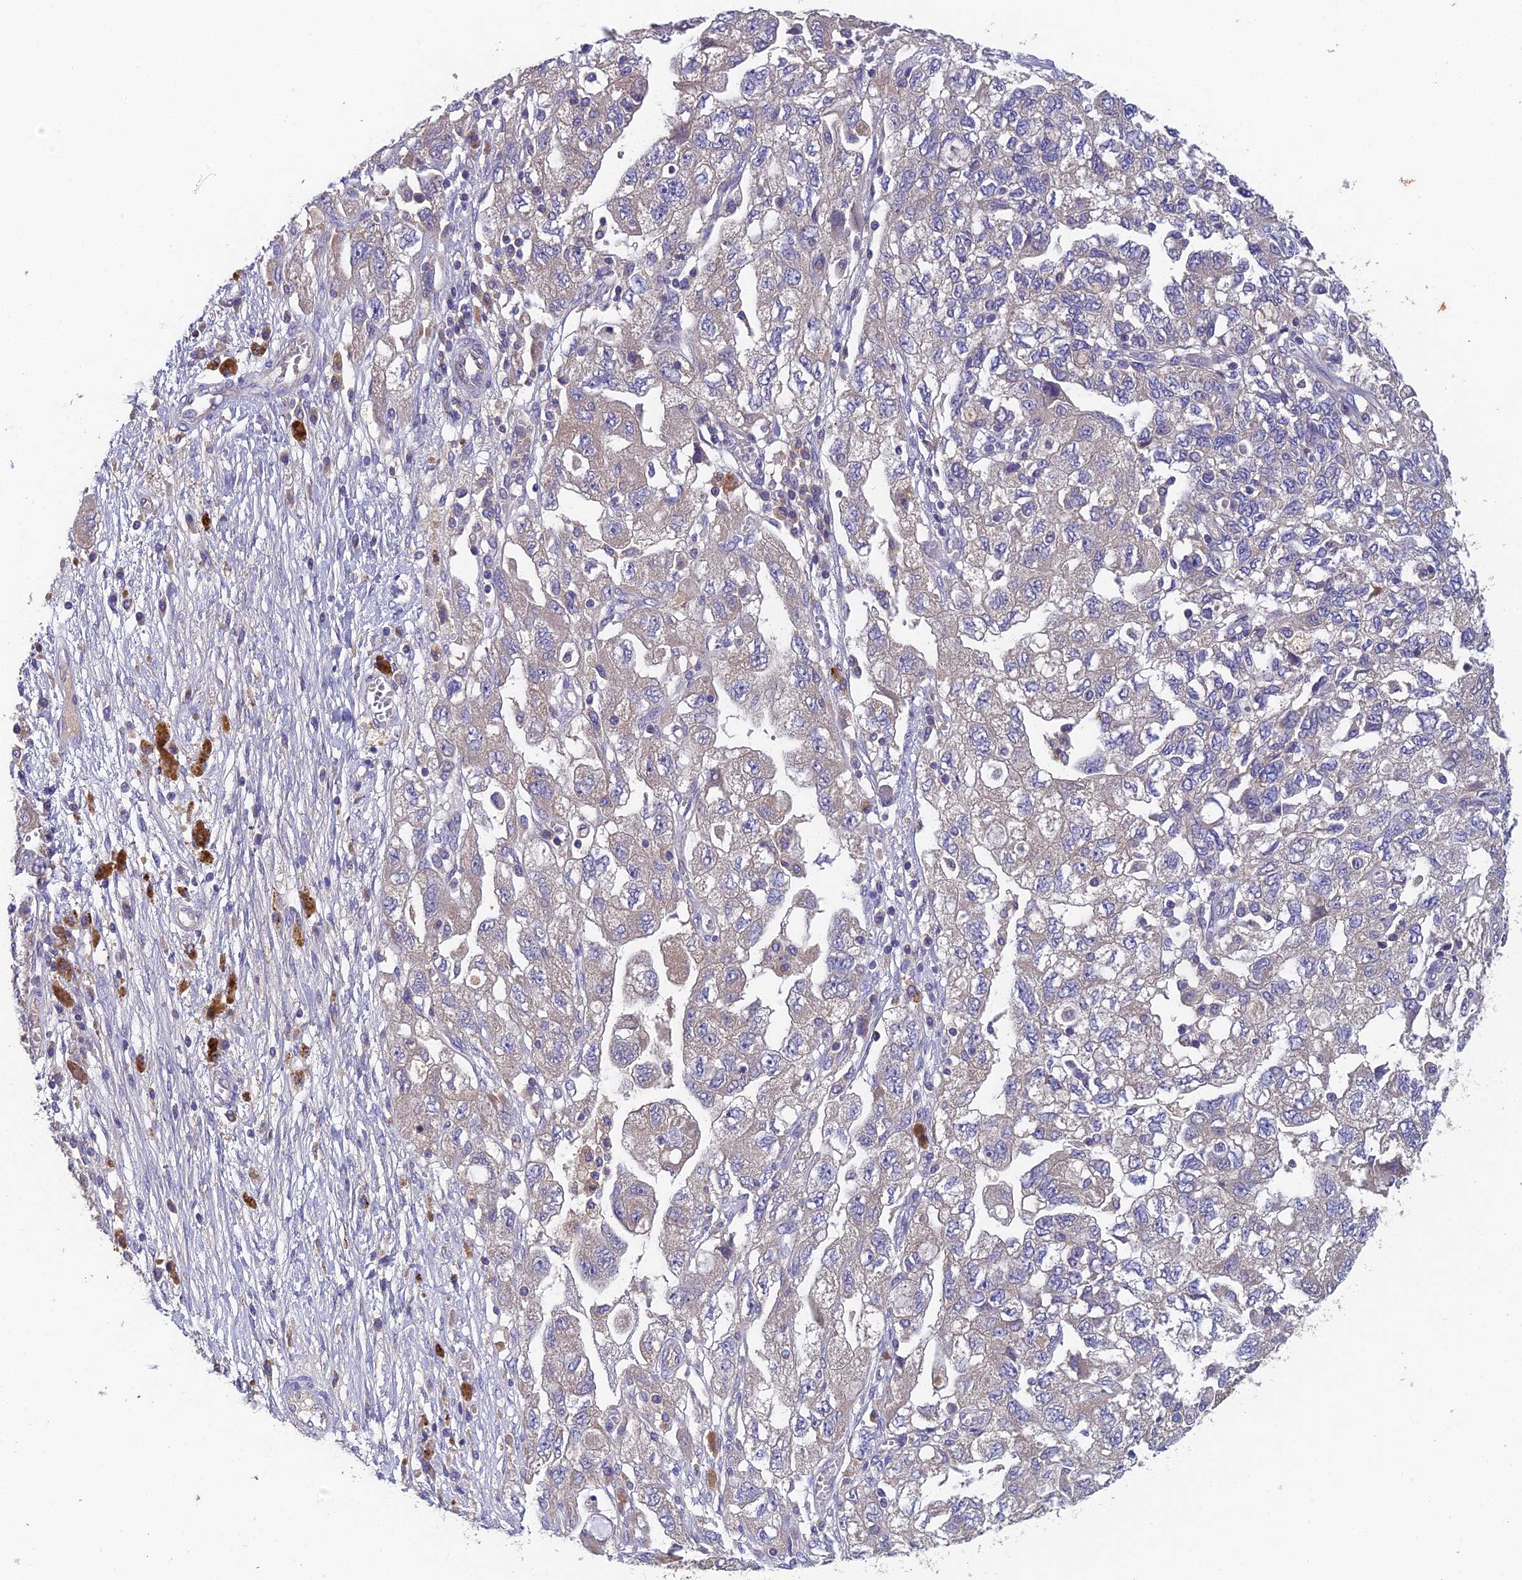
{"staining": {"intensity": "negative", "quantity": "none", "location": "none"}, "tissue": "ovarian cancer", "cell_type": "Tumor cells", "image_type": "cancer", "snomed": [{"axis": "morphology", "description": "Carcinoma, NOS"}, {"axis": "morphology", "description": "Cystadenocarcinoma, serous, NOS"}, {"axis": "topography", "description": "Ovary"}], "caption": "Ovarian cancer (carcinoma) was stained to show a protein in brown. There is no significant positivity in tumor cells.", "gene": "ADAMTS13", "patient": {"sex": "female", "age": 69}}